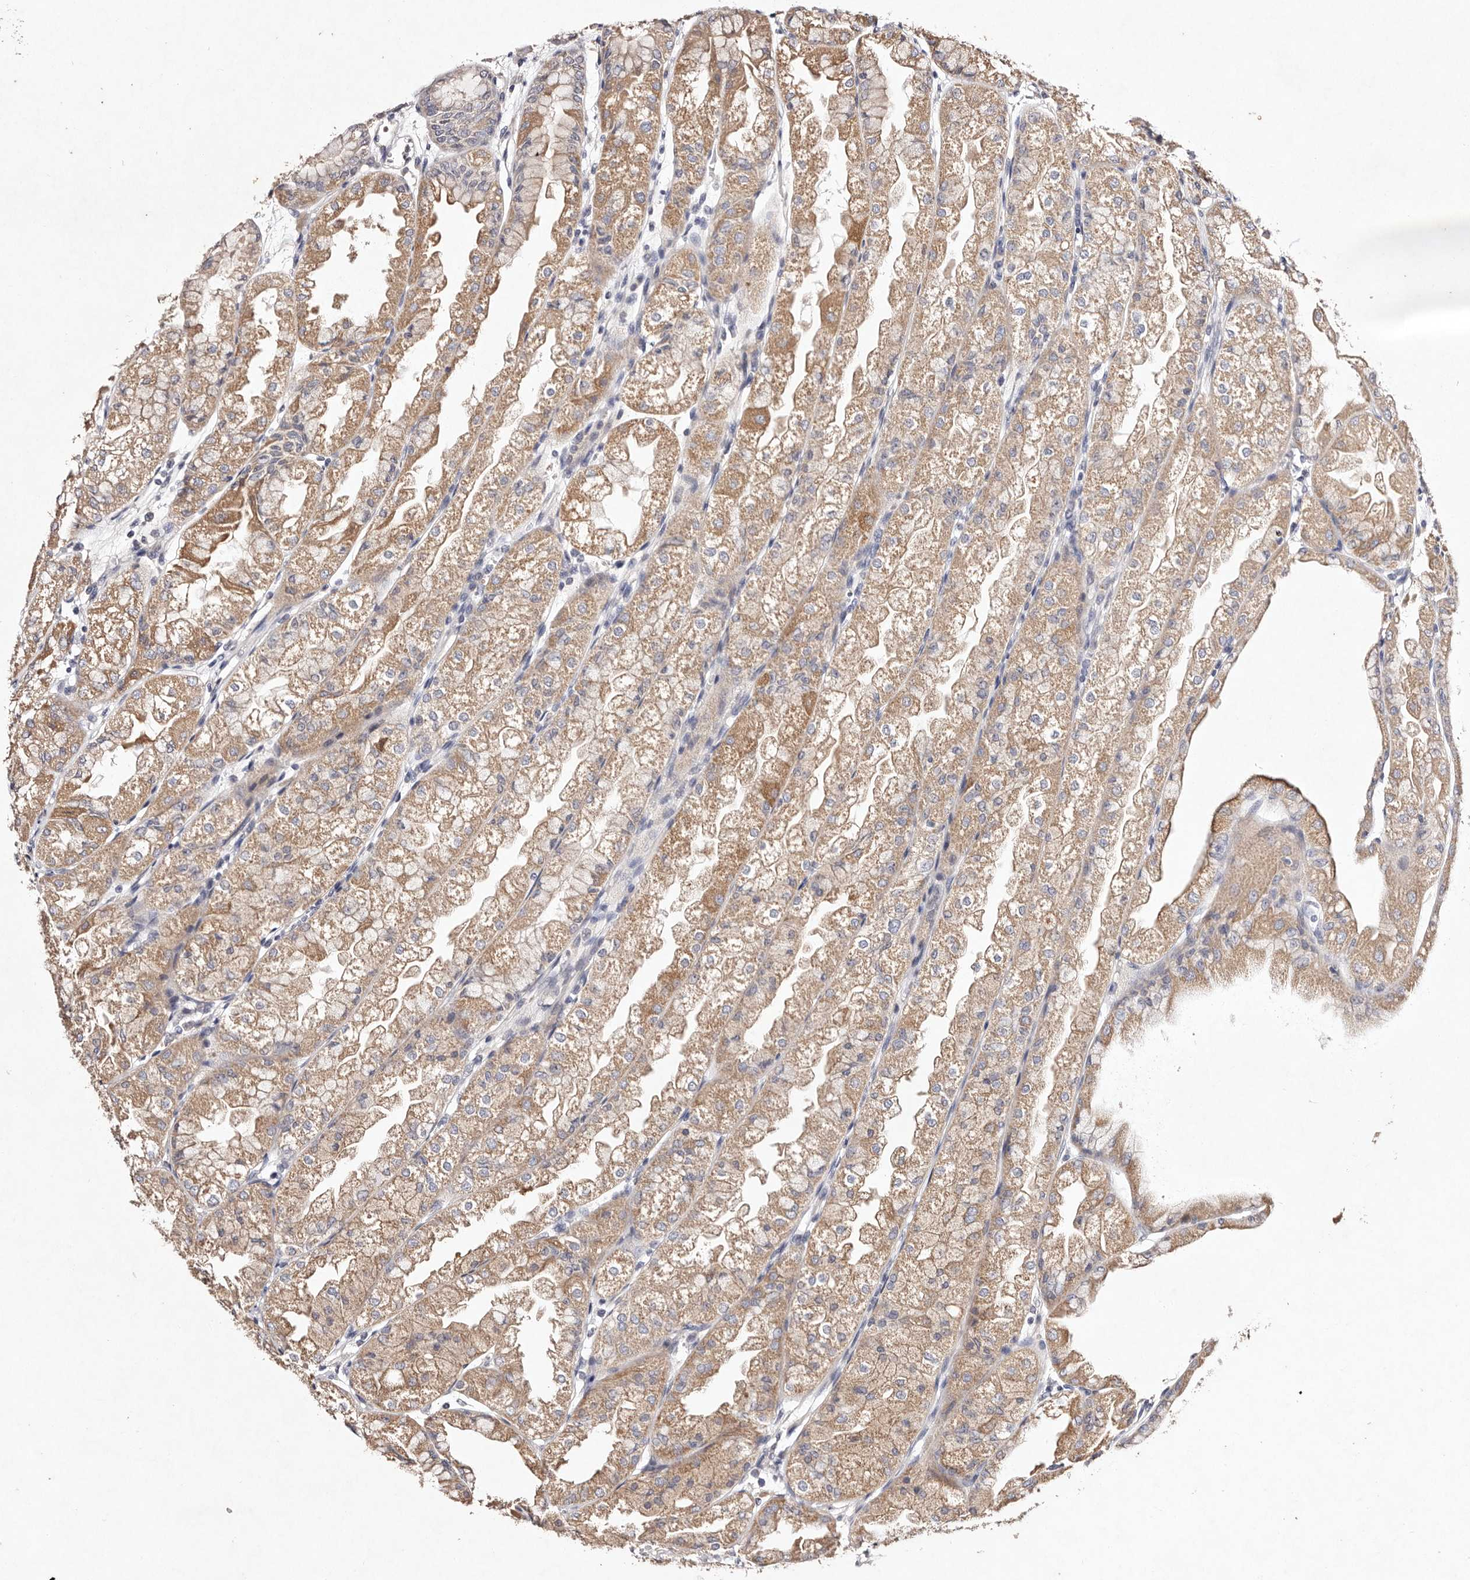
{"staining": {"intensity": "moderate", "quantity": ">75%", "location": "cytoplasmic/membranous"}, "tissue": "stomach", "cell_type": "Glandular cells", "image_type": "normal", "snomed": [{"axis": "morphology", "description": "Normal tissue, NOS"}, {"axis": "topography", "description": "Stomach, upper"}], "caption": "An IHC photomicrograph of normal tissue is shown. Protein staining in brown highlights moderate cytoplasmic/membranous positivity in stomach within glandular cells.", "gene": "TSC2", "patient": {"sex": "male", "age": 47}}